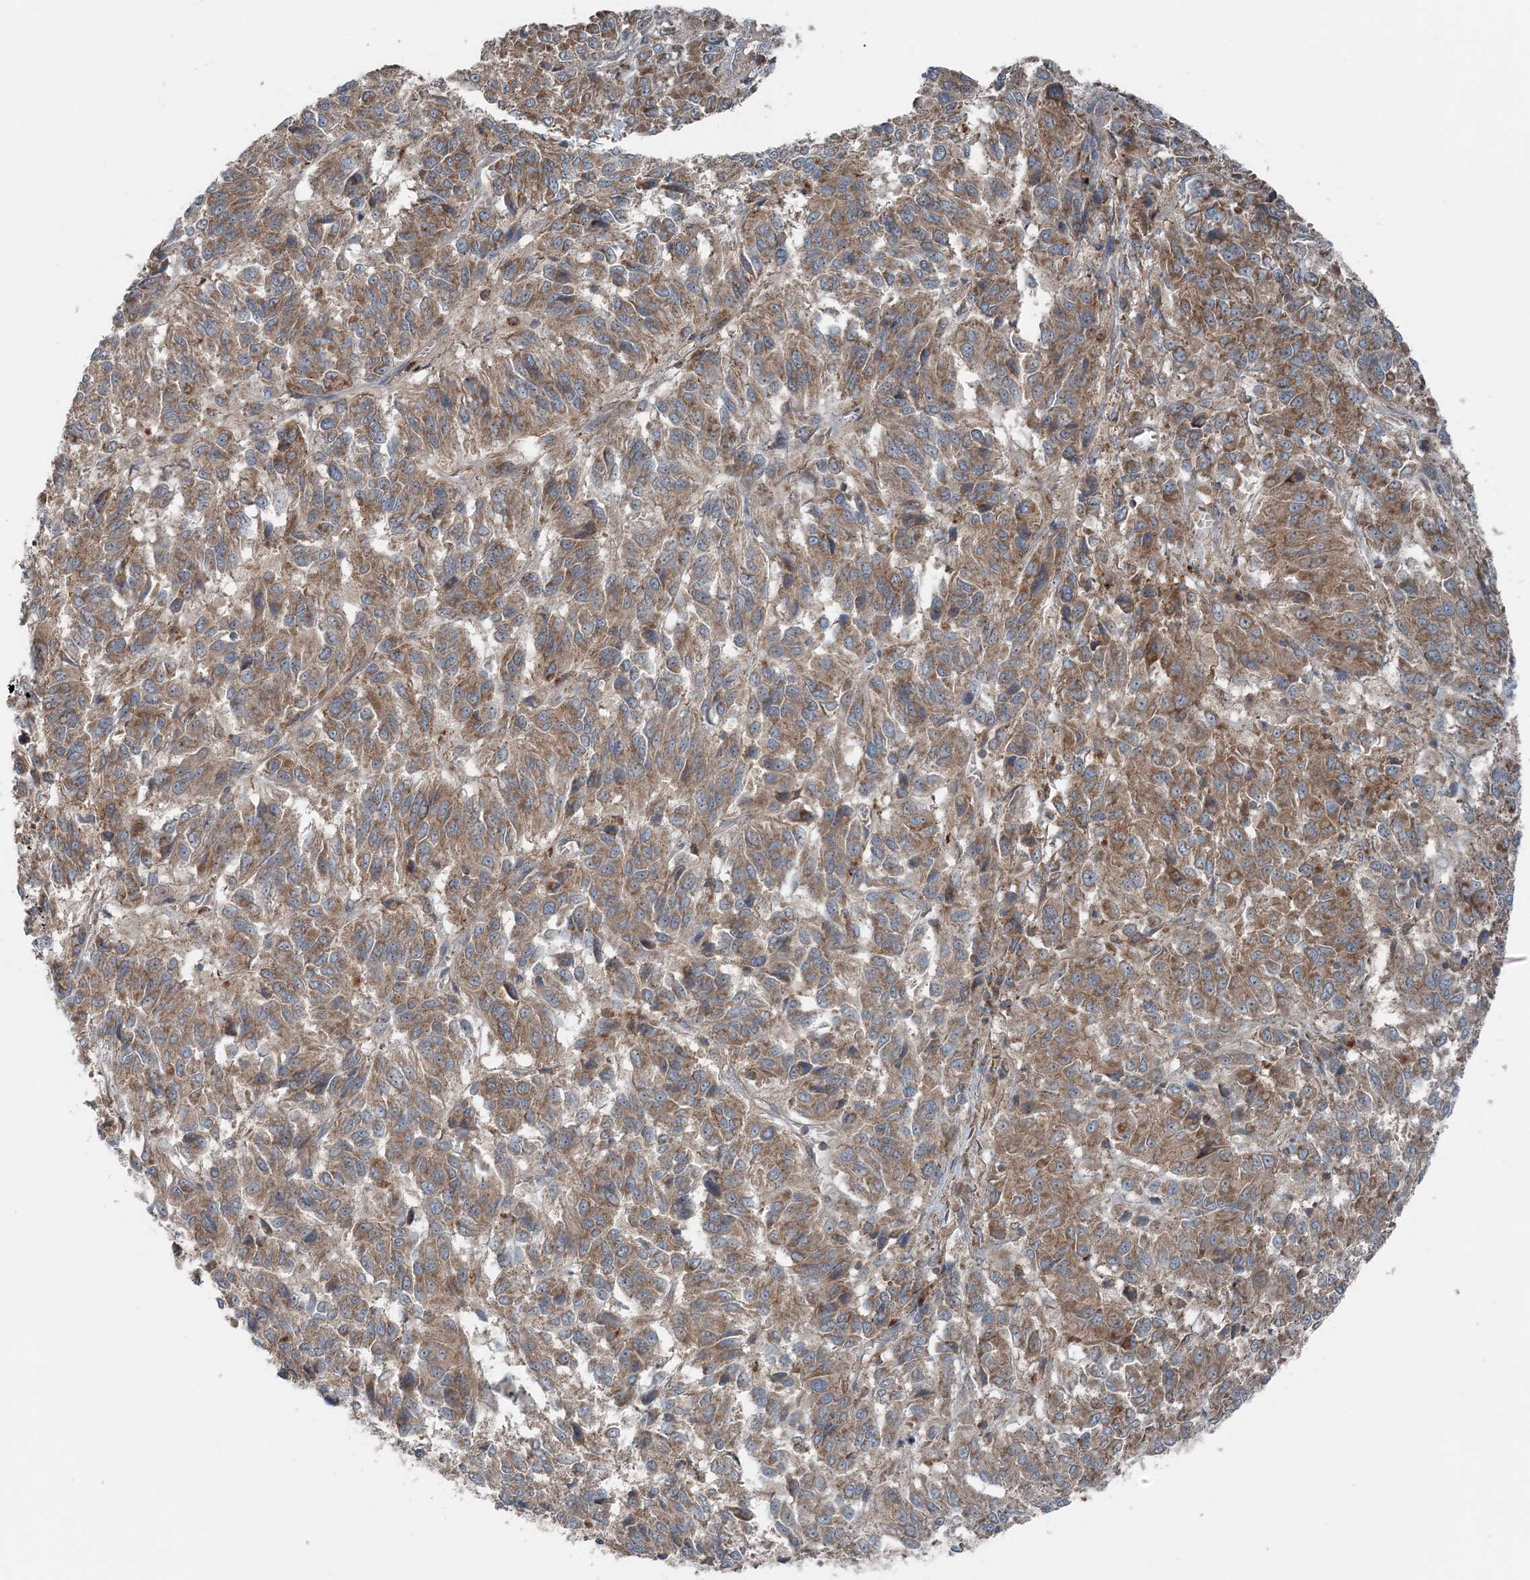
{"staining": {"intensity": "moderate", "quantity": ">75%", "location": "cytoplasmic/membranous"}, "tissue": "melanoma", "cell_type": "Tumor cells", "image_type": "cancer", "snomed": [{"axis": "morphology", "description": "Malignant melanoma, Metastatic site"}, {"axis": "topography", "description": "Lung"}], "caption": "Moderate cytoplasmic/membranous expression is identified in approximately >75% of tumor cells in melanoma.", "gene": "ASNSD1", "patient": {"sex": "male", "age": 64}}